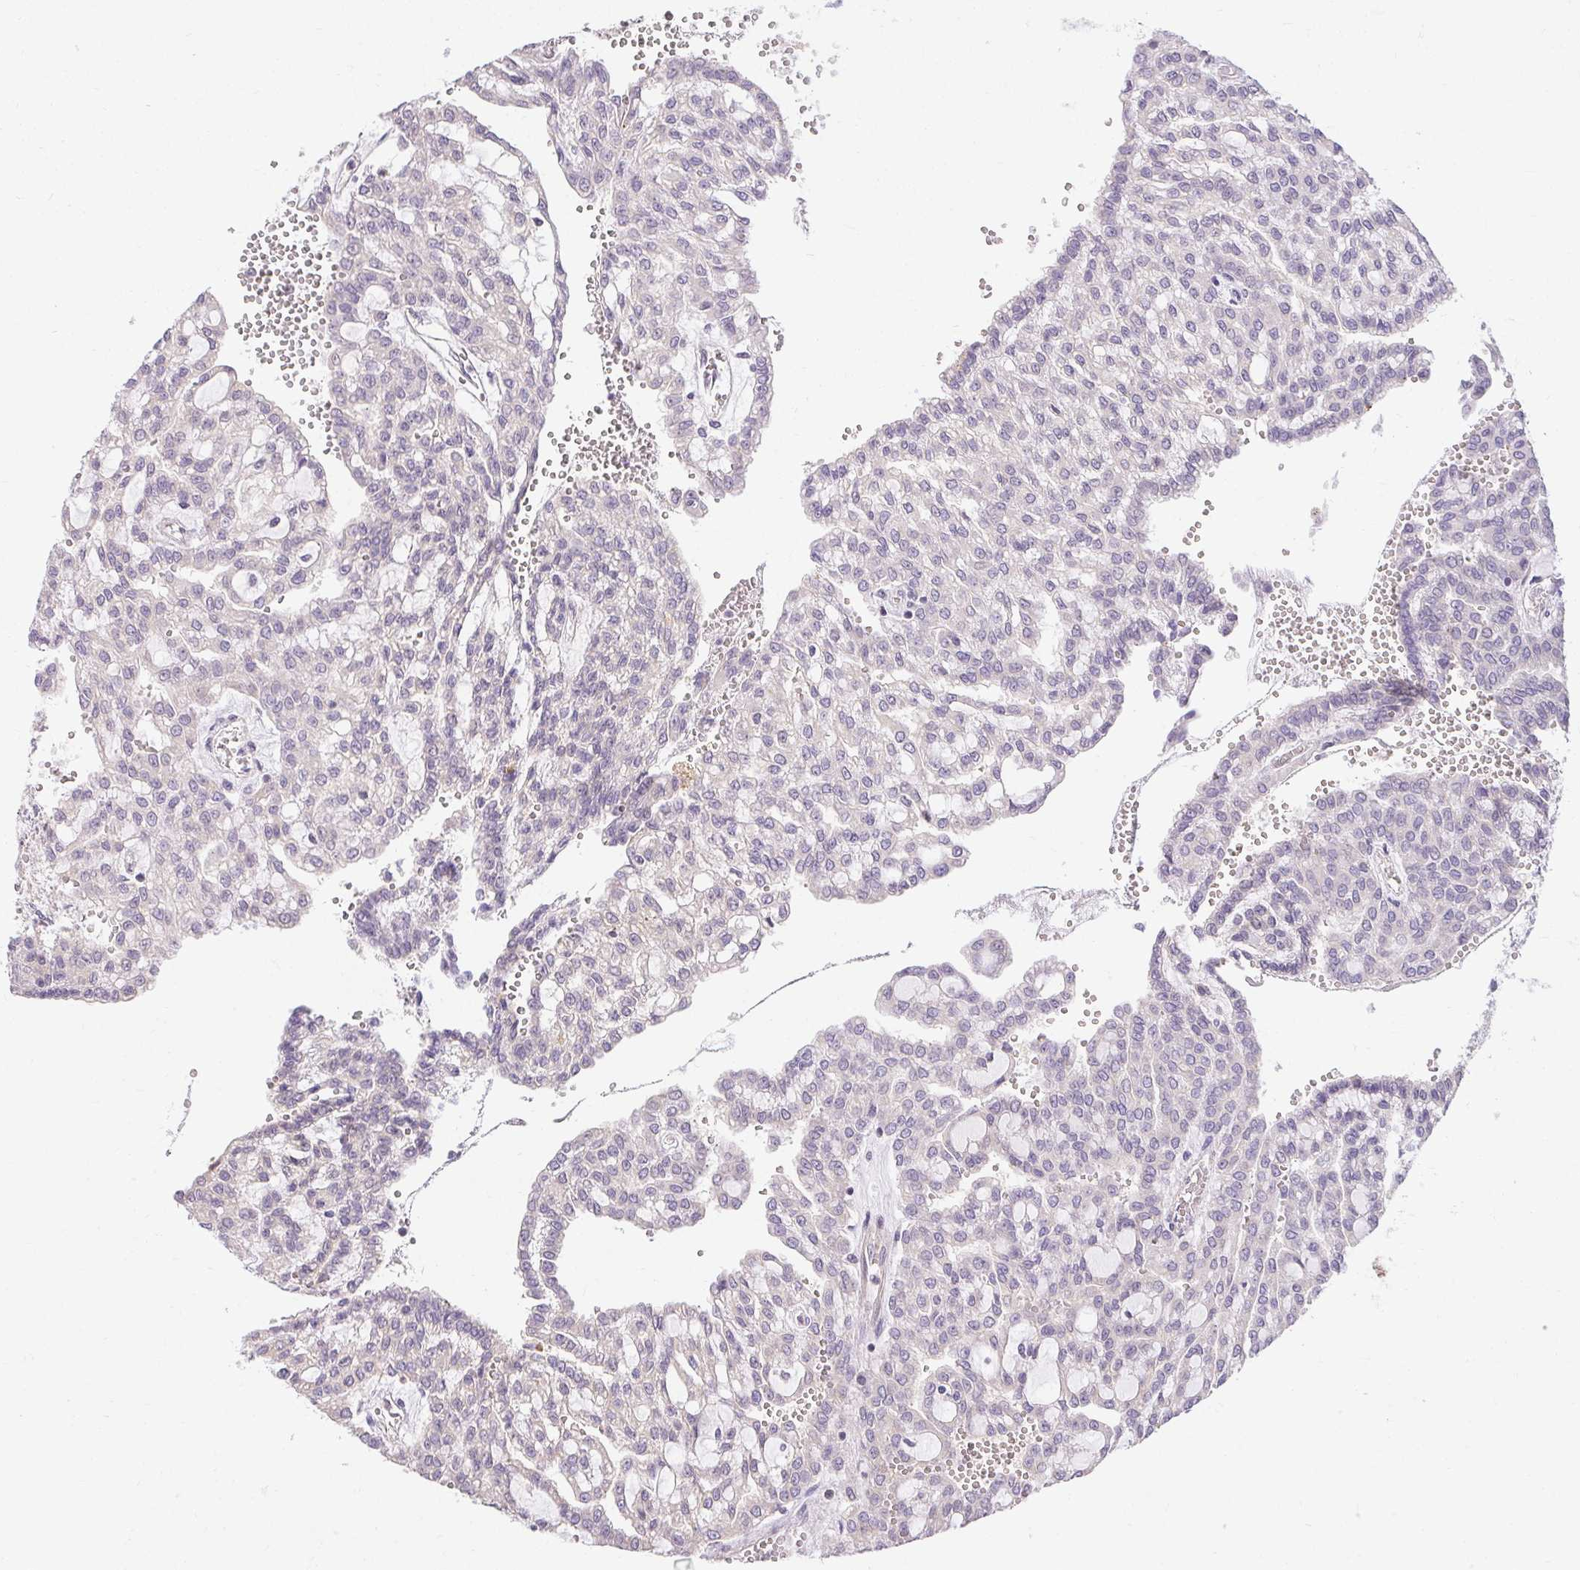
{"staining": {"intensity": "negative", "quantity": "none", "location": "none"}, "tissue": "renal cancer", "cell_type": "Tumor cells", "image_type": "cancer", "snomed": [{"axis": "morphology", "description": "Adenocarcinoma, NOS"}, {"axis": "topography", "description": "Kidney"}], "caption": "Immunohistochemistry (IHC) of renal cancer (adenocarcinoma) reveals no positivity in tumor cells. (DAB immunohistochemistry visualized using brightfield microscopy, high magnification).", "gene": "TMEM52B", "patient": {"sex": "male", "age": 63}}